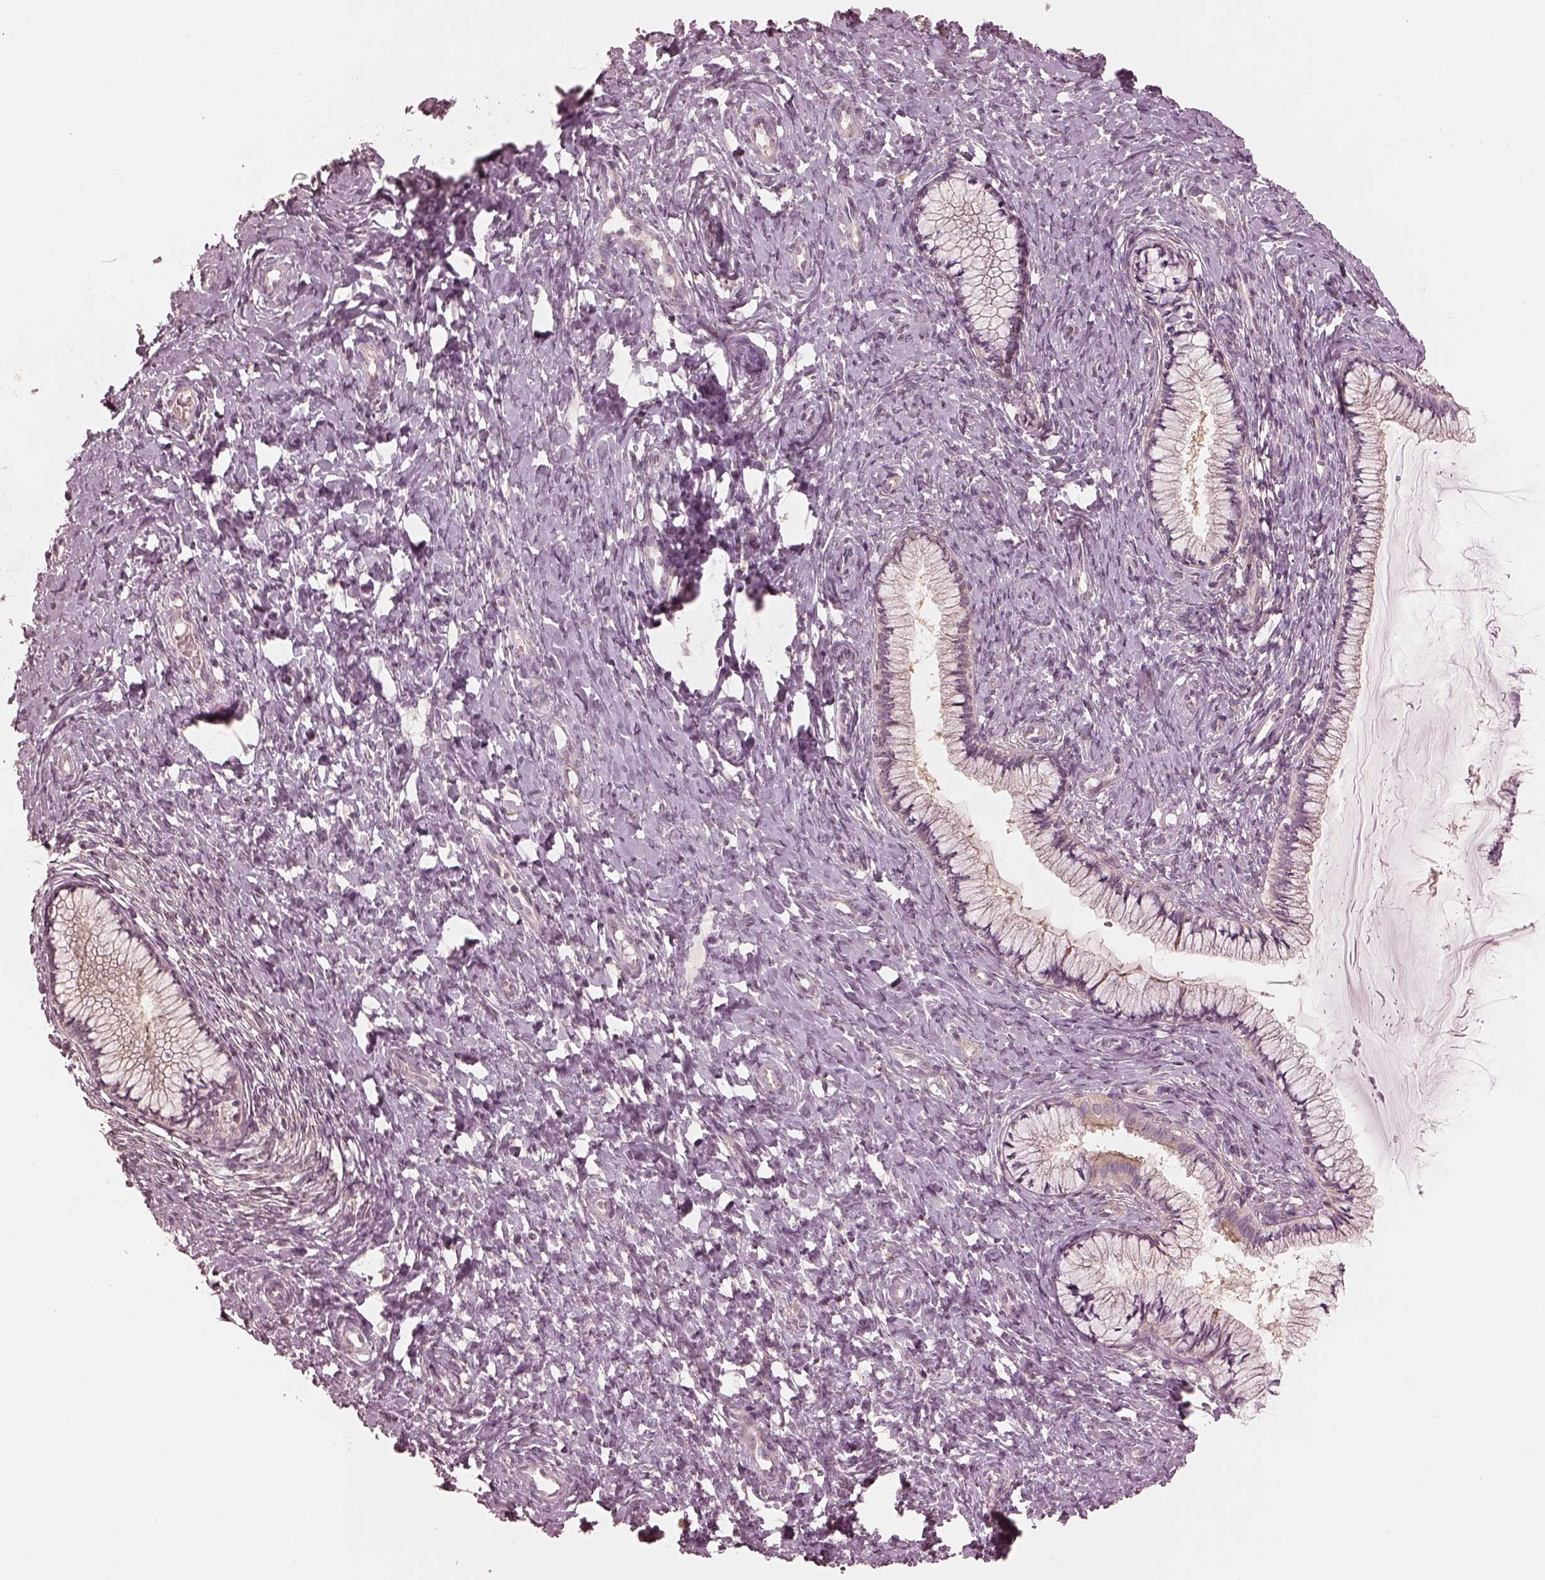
{"staining": {"intensity": "negative", "quantity": "none", "location": "none"}, "tissue": "cervix", "cell_type": "Glandular cells", "image_type": "normal", "snomed": [{"axis": "morphology", "description": "Normal tissue, NOS"}, {"axis": "topography", "description": "Cervix"}], "caption": "Immunohistochemistry of normal cervix shows no staining in glandular cells.", "gene": "PRKACG", "patient": {"sex": "female", "age": 37}}